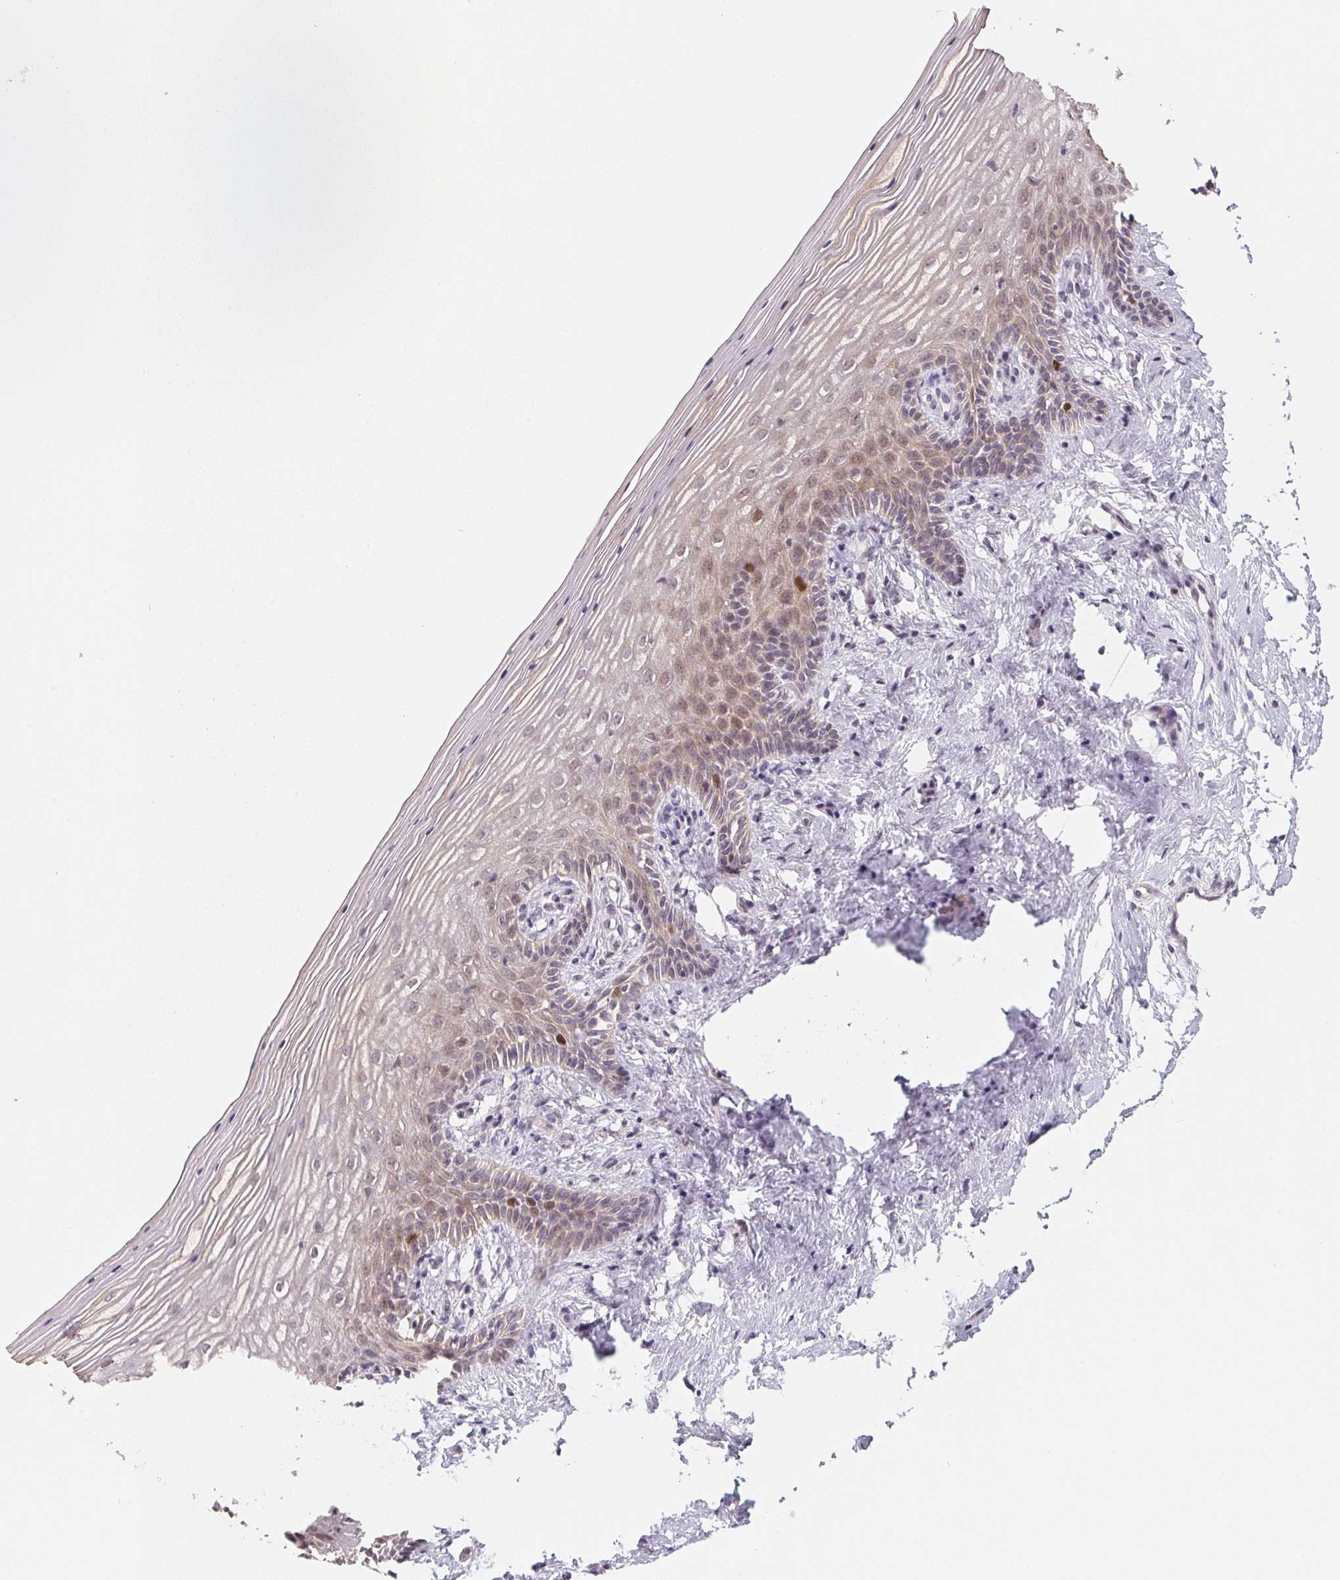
{"staining": {"intensity": "strong", "quantity": "<25%", "location": "nuclear"}, "tissue": "vagina", "cell_type": "Squamous epithelial cells", "image_type": "normal", "snomed": [{"axis": "morphology", "description": "Normal tissue, NOS"}, {"axis": "topography", "description": "Vagina"}], "caption": "Unremarkable vagina displays strong nuclear staining in approximately <25% of squamous epithelial cells, visualized by immunohistochemistry. Using DAB (brown) and hematoxylin (blue) stains, captured at high magnification using brightfield microscopy.", "gene": "KIFC1", "patient": {"sex": "female", "age": 45}}